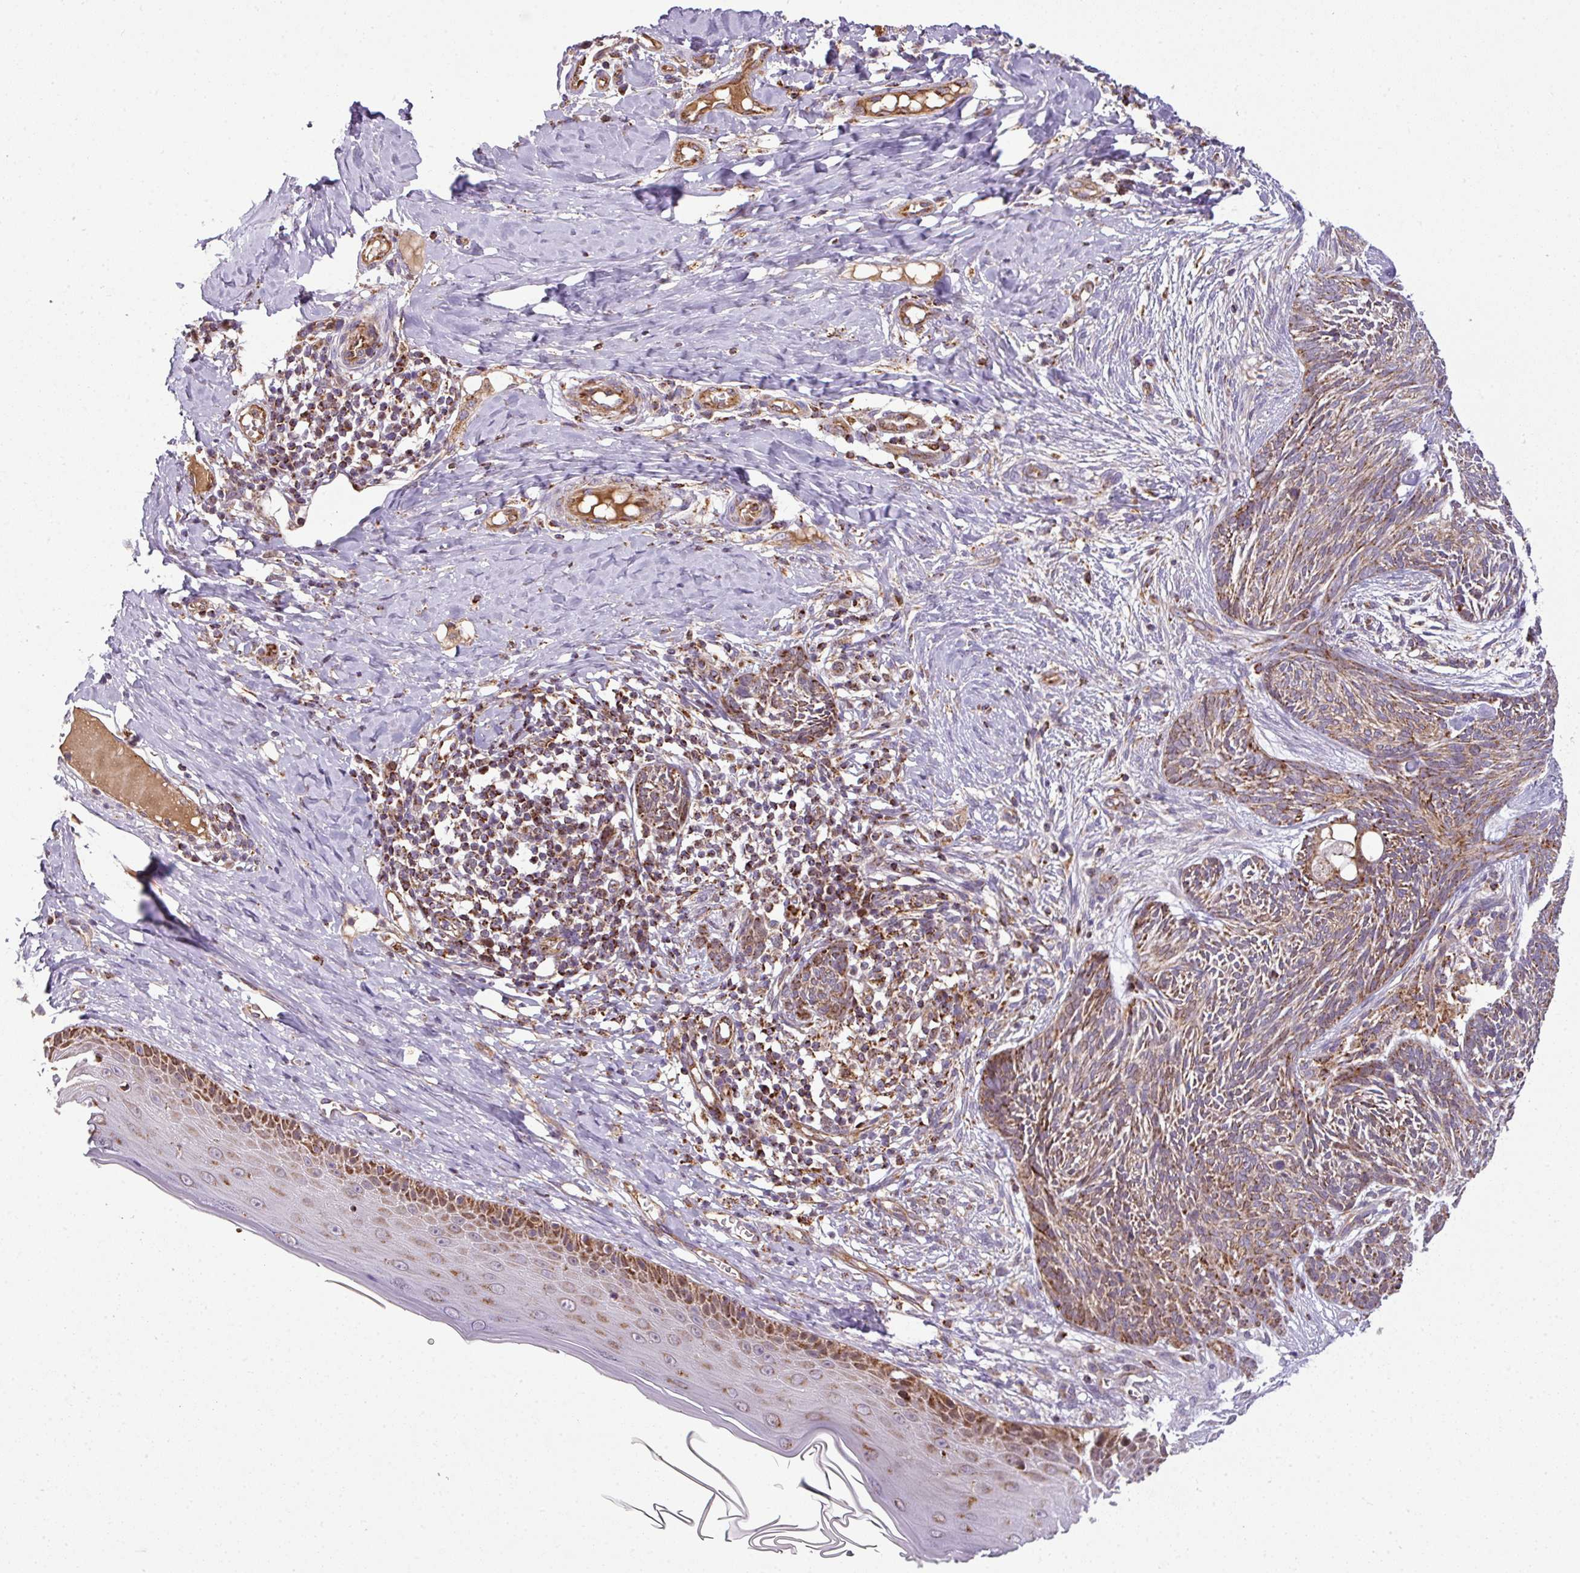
{"staining": {"intensity": "moderate", "quantity": ">75%", "location": "cytoplasmic/membranous"}, "tissue": "skin cancer", "cell_type": "Tumor cells", "image_type": "cancer", "snomed": [{"axis": "morphology", "description": "Basal cell carcinoma"}, {"axis": "topography", "description": "Skin"}], "caption": "Moderate cytoplasmic/membranous protein staining is appreciated in approximately >75% of tumor cells in skin basal cell carcinoma. (Stains: DAB (3,3'-diaminobenzidine) in brown, nuclei in blue, Microscopy: brightfield microscopy at high magnification).", "gene": "PRELID3B", "patient": {"sex": "male", "age": 73}}